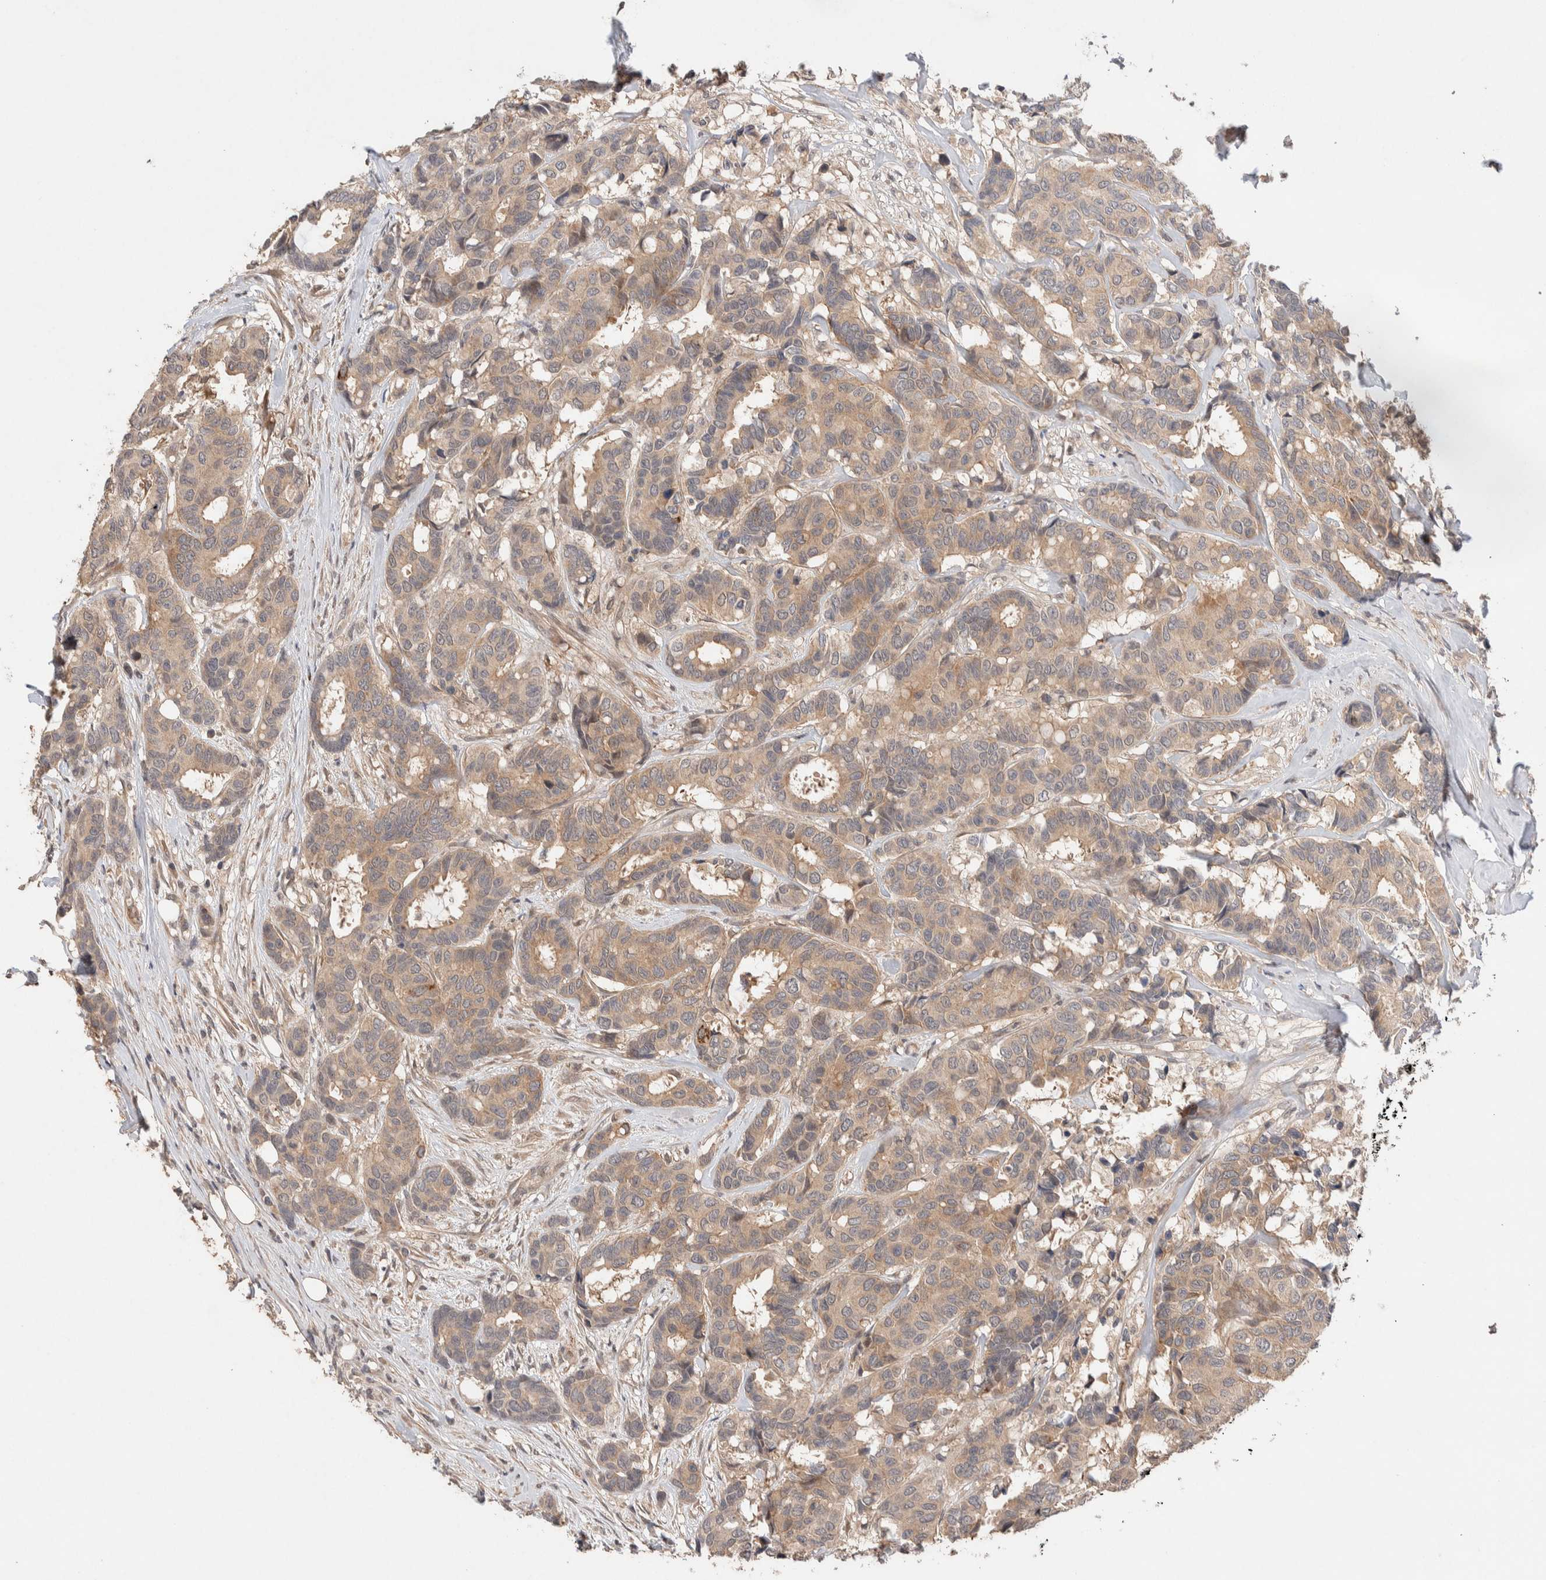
{"staining": {"intensity": "weak", "quantity": ">75%", "location": "cytoplasmic/membranous"}, "tissue": "breast cancer", "cell_type": "Tumor cells", "image_type": "cancer", "snomed": [{"axis": "morphology", "description": "Duct carcinoma"}, {"axis": "topography", "description": "Breast"}], "caption": "Breast infiltrating ductal carcinoma stained with a brown dye displays weak cytoplasmic/membranous positive staining in approximately >75% of tumor cells.", "gene": "CASK", "patient": {"sex": "female", "age": 87}}